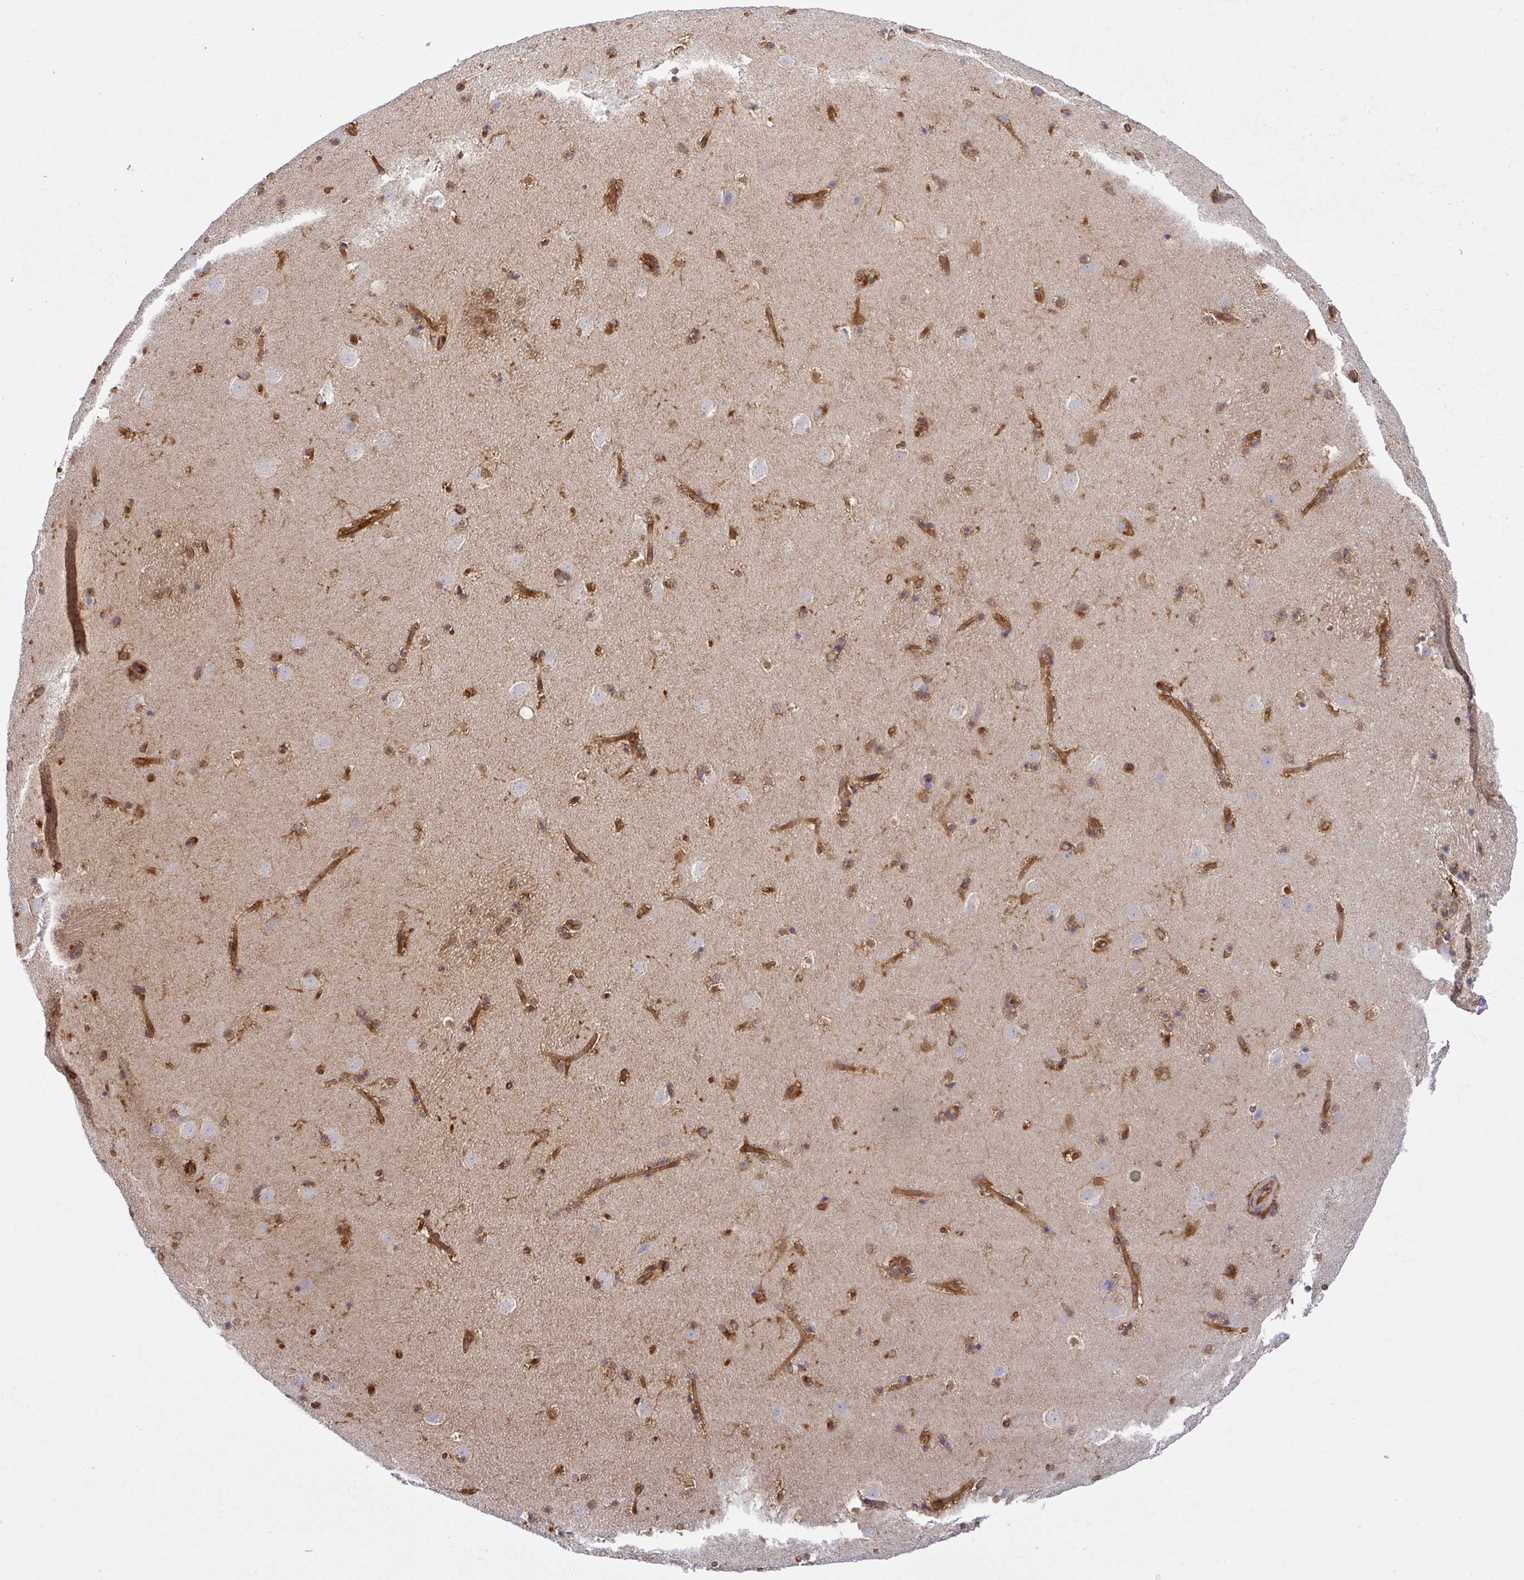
{"staining": {"intensity": "strong", "quantity": "<25%", "location": "cytoplasmic/membranous"}, "tissue": "caudate", "cell_type": "Glial cells", "image_type": "normal", "snomed": [{"axis": "morphology", "description": "Normal tissue, NOS"}, {"axis": "topography", "description": "Lateral ventricle wall"}], "caption": "Glial cells demonstrate medium levels of strong cytoplasmic/membranous positivity in approximately <25% of cells in normal human caudate. (Brightfield microscopy of DAB IHC at high magnification).", "gene": "KIF5B", "patient": {"sex": "male", "age": 37}}